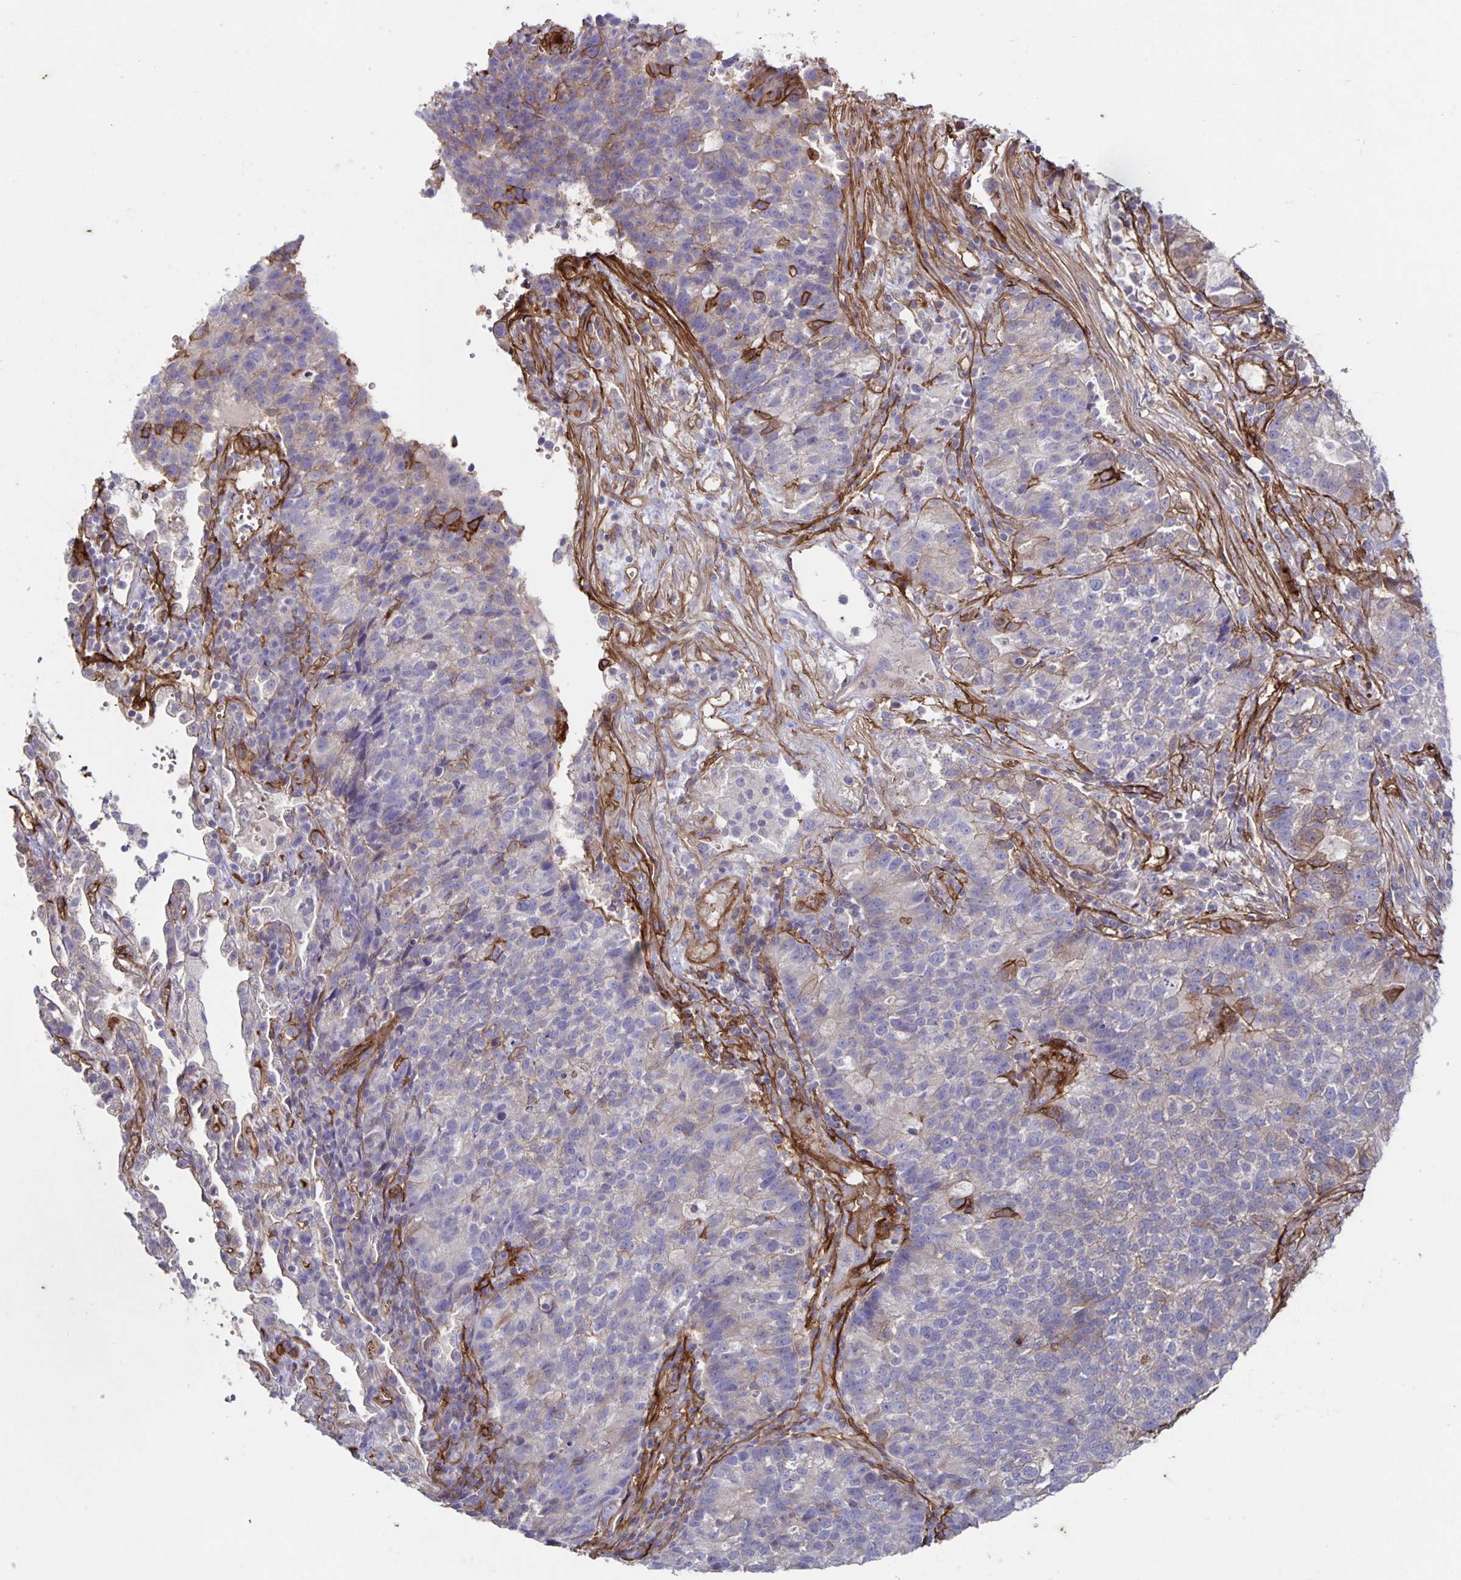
{"staining": {"intensity": "moderate", "quantity": "<25%", "location": "cytoplasmic/membranous"}, "tissue": "lung cancer", "cell_type": "Tumor cells", "image_type": "cancer", "snomed": [{"axis": "morphology", "description": "Adenocarcinoma, NOS"}, {"axis": "topography", "description": "Lung"}], "caption": "There is low levels of moderate cytoplasmic/membranous staining in tumor cells of lung adenocarcinoma, as demonstrated by immunohistochemical staining (brown color).", "gene": "ITGA2", "patient": {"sex": "male", "age": 57}}